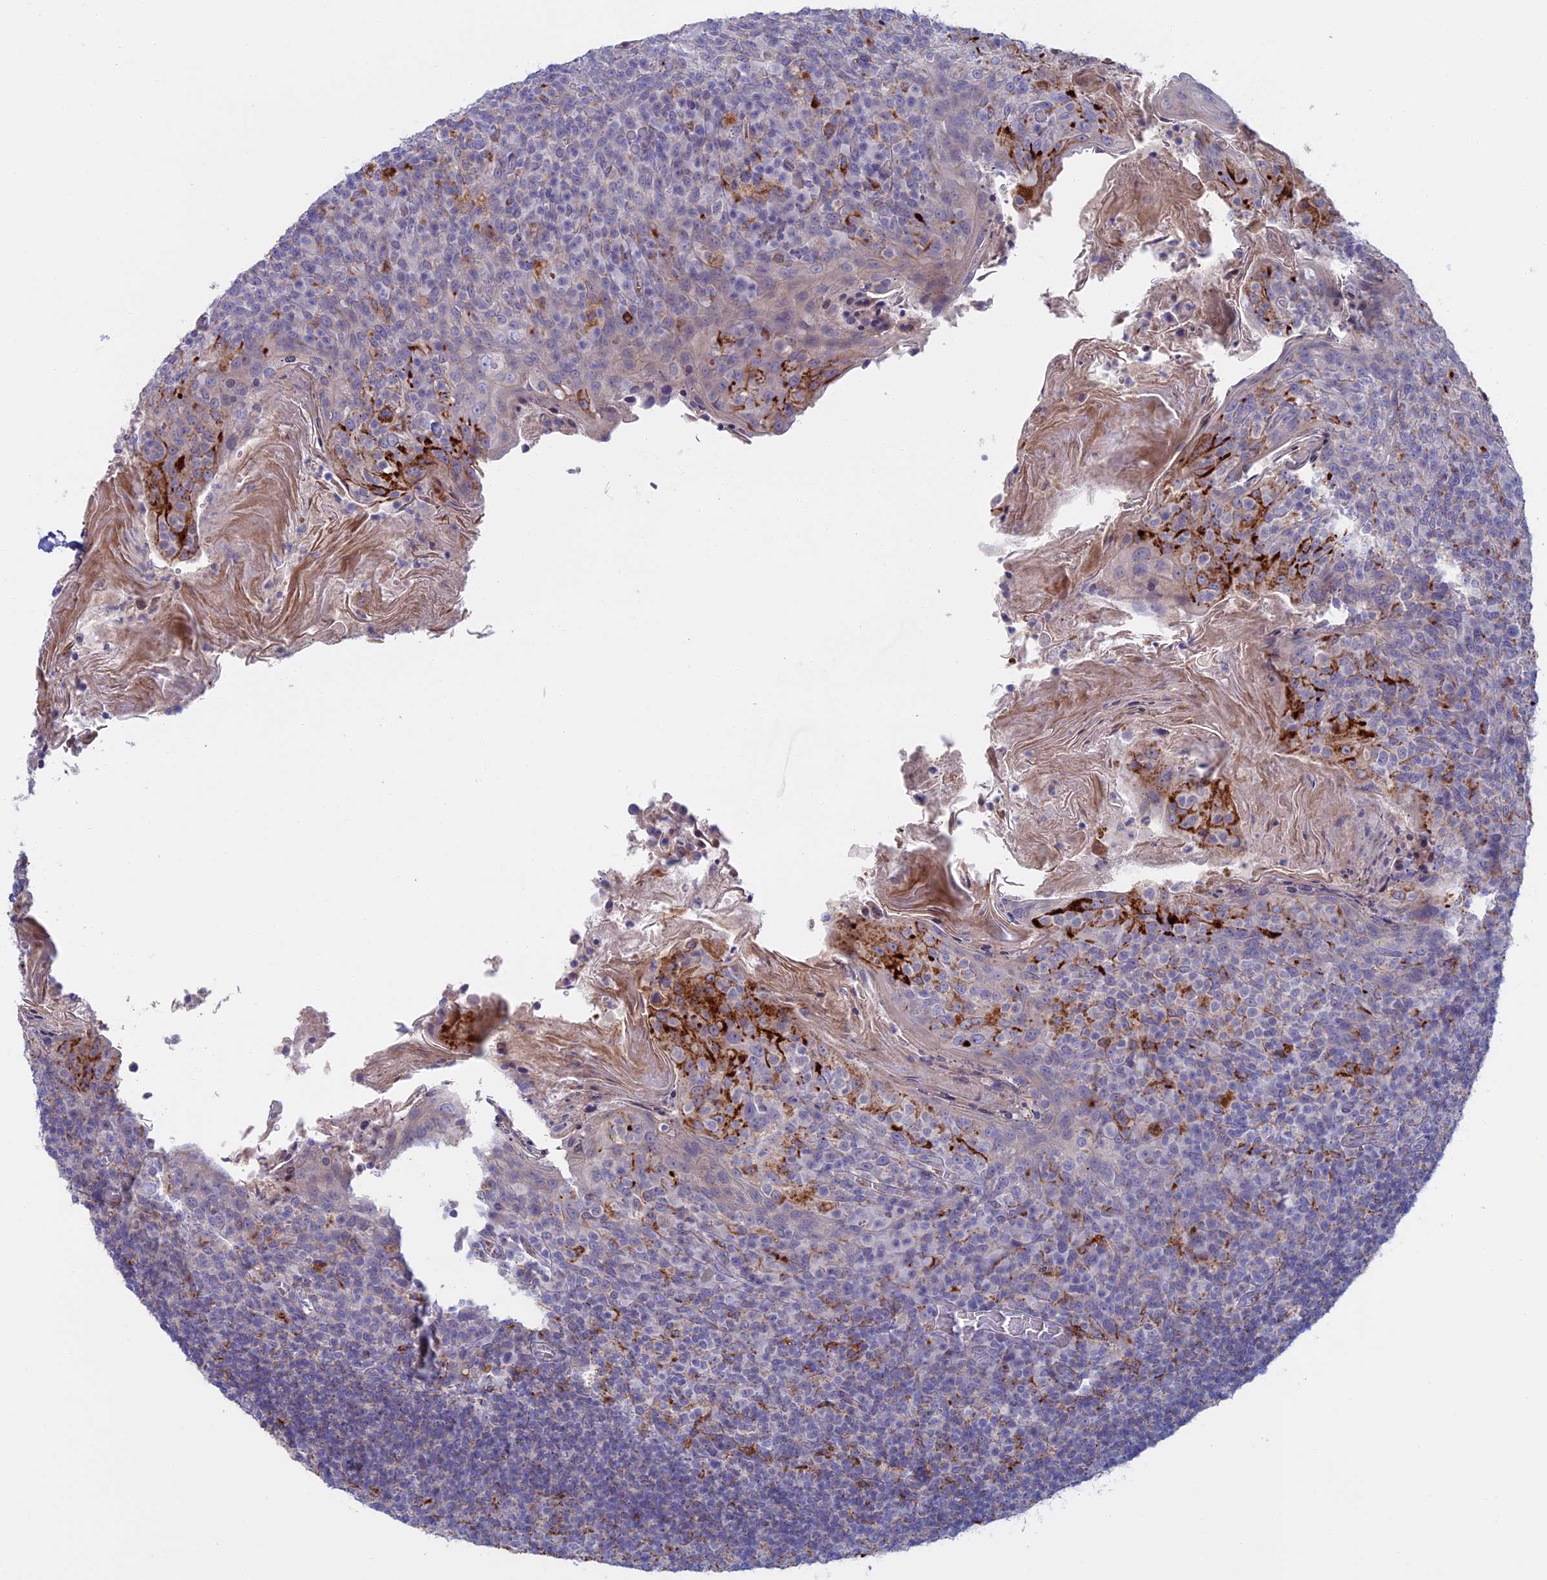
{"staining": {"intensity": "negative", "quantity": "none", "location": "none"}, "tissue": "tonsil", "cell_type": "Germinal center cells", "image_type": "normal", "snomed": [{"axis": "morphology", "description": "Normal tissue, NOS"}, {"axis": "topography", "description": "Tonsil"}], "caption": "Germinal center cells show no significant expression in unremarkable tonsil.", "gene": "SLC2A6", "patient": {"sex": "female", "age": 10}}